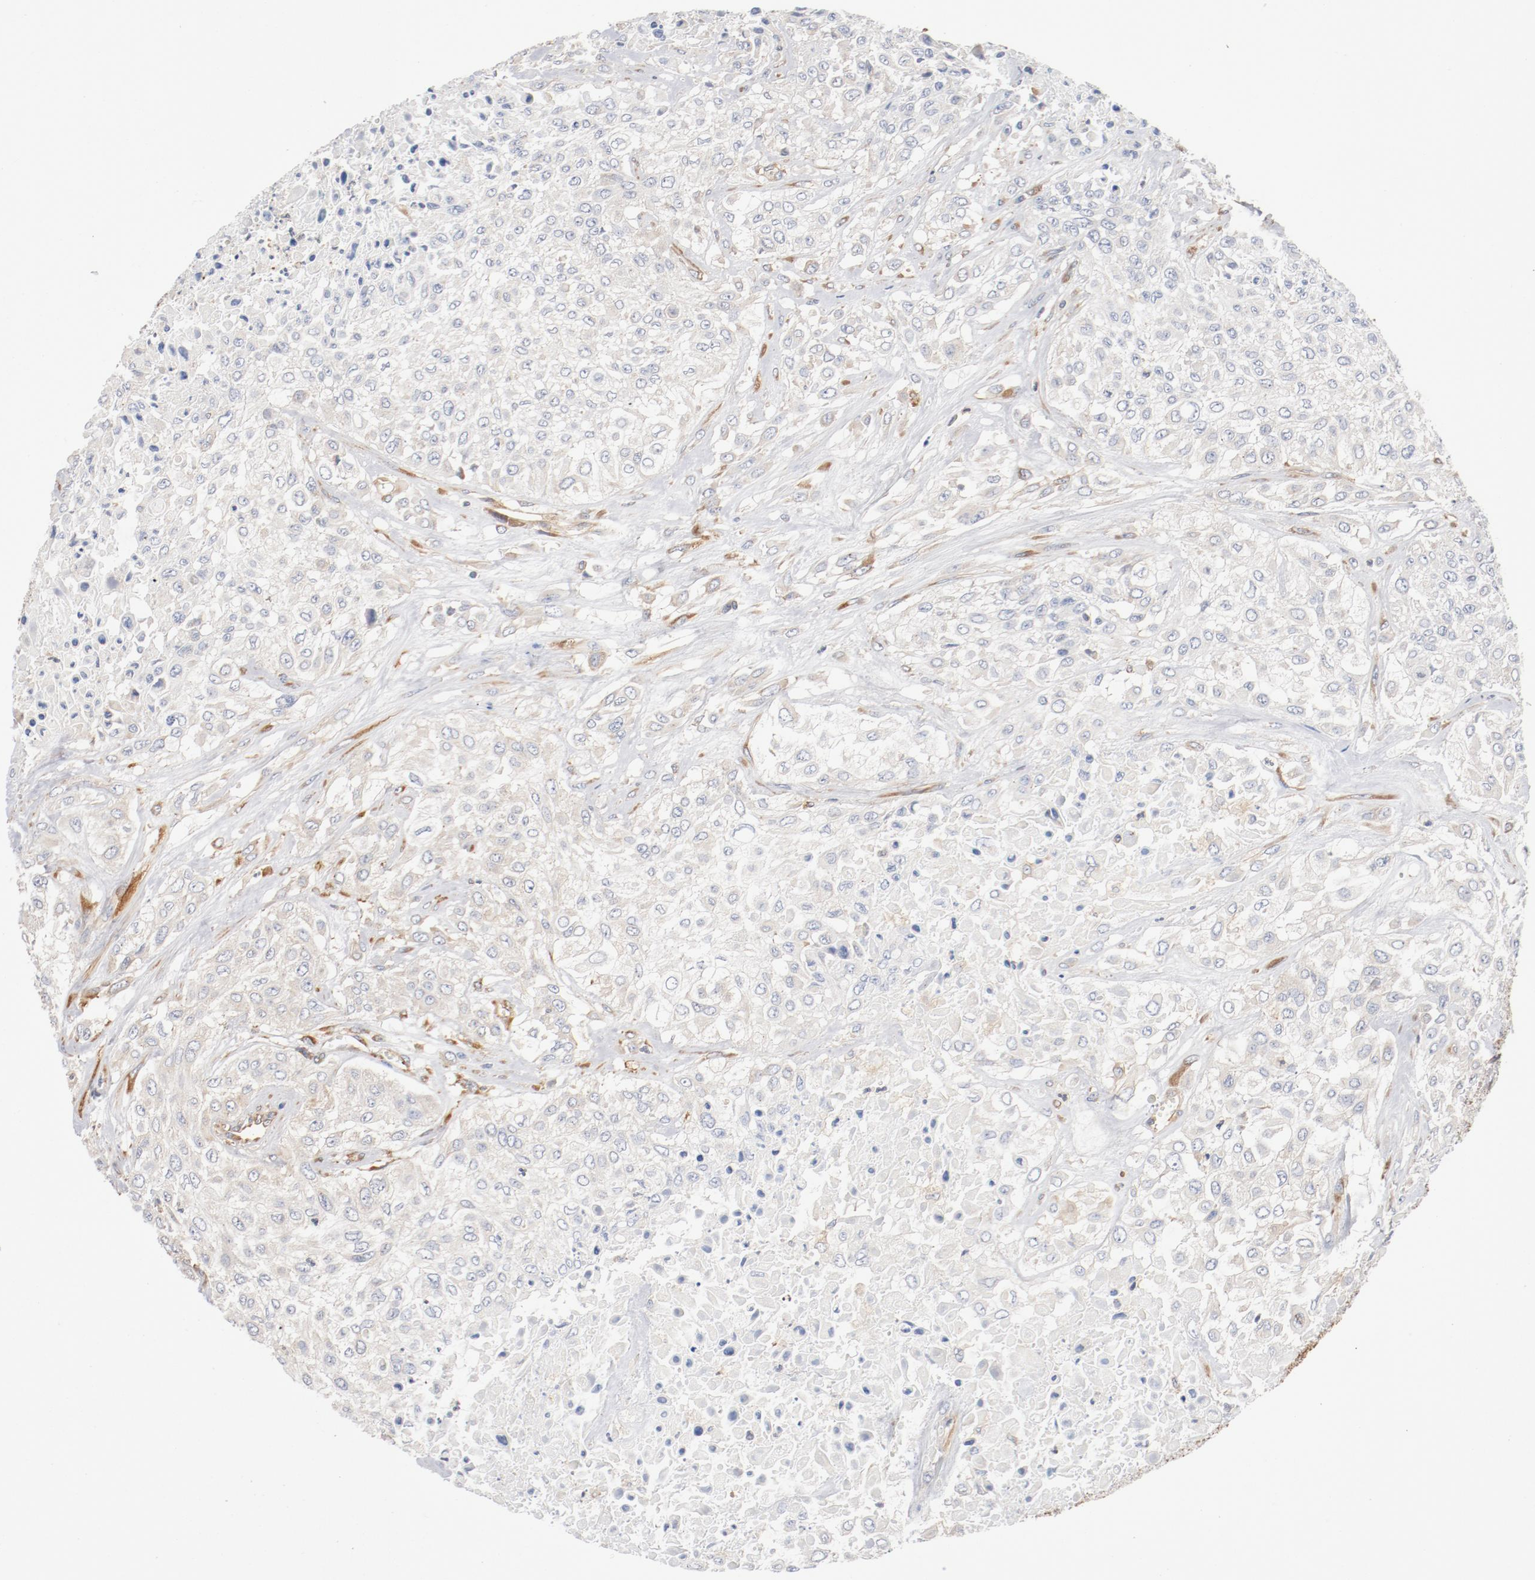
{"staining": {"intensity": "negative", "quantity": "none", "location": "none"}, "tissue": "urothelial cancer", "cell_type": "Tumor cells", "image_type": "cancer", "snomed": [{"axis": "morphology", "description": "Urothelial carcinoma, High grade"}, {"axis": "topography", "description": "Urinary bladder"}], "caption": "DAB immunohistochemical staining of human urothelial carcinoma (high-grade) displays no significant expression in tumor cells.", "gene": "ILK", "patient": {"sex": "male", "age": 57}}